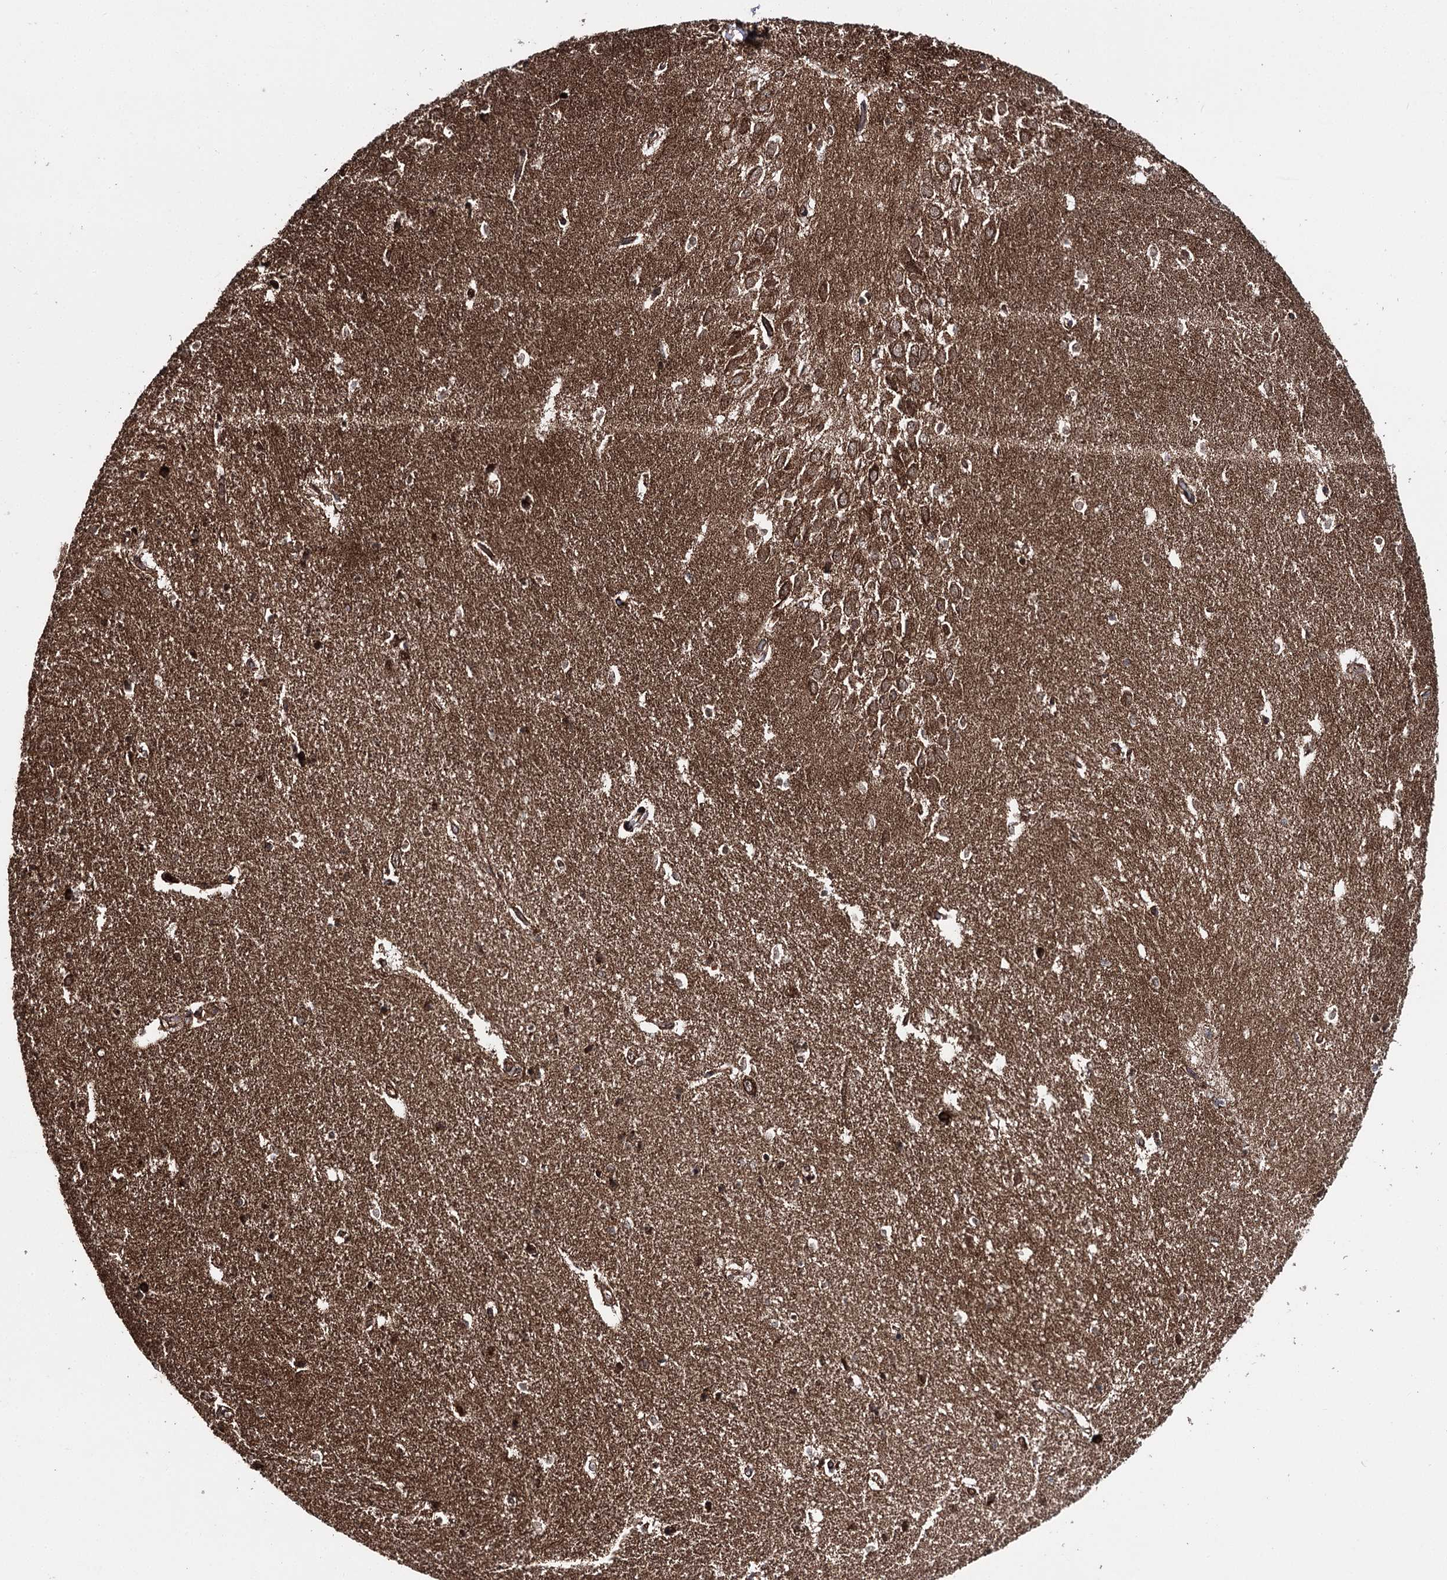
{"staining": {"intensity": "strong", "quantity": "25%-75%", "location": "cytoplasmic/membranous"}, "tissue": "hippocampus", "cell_type": "Glial cells", "image_type": "normal", "snomed": [{"axis": "morphology", "description": "Normal tissue, NOS"}, {"axis": "topography", "description": "Hippocampus"}], "caption": "Immunohistochemical staining of unremarkable human hippocampus displays high levels of strong cytoplasmic/membranous expression in about 25%-75% of glial cells.", "gene": "FGFR1OP2", "patient": {"sex": "female", "age": 64}}